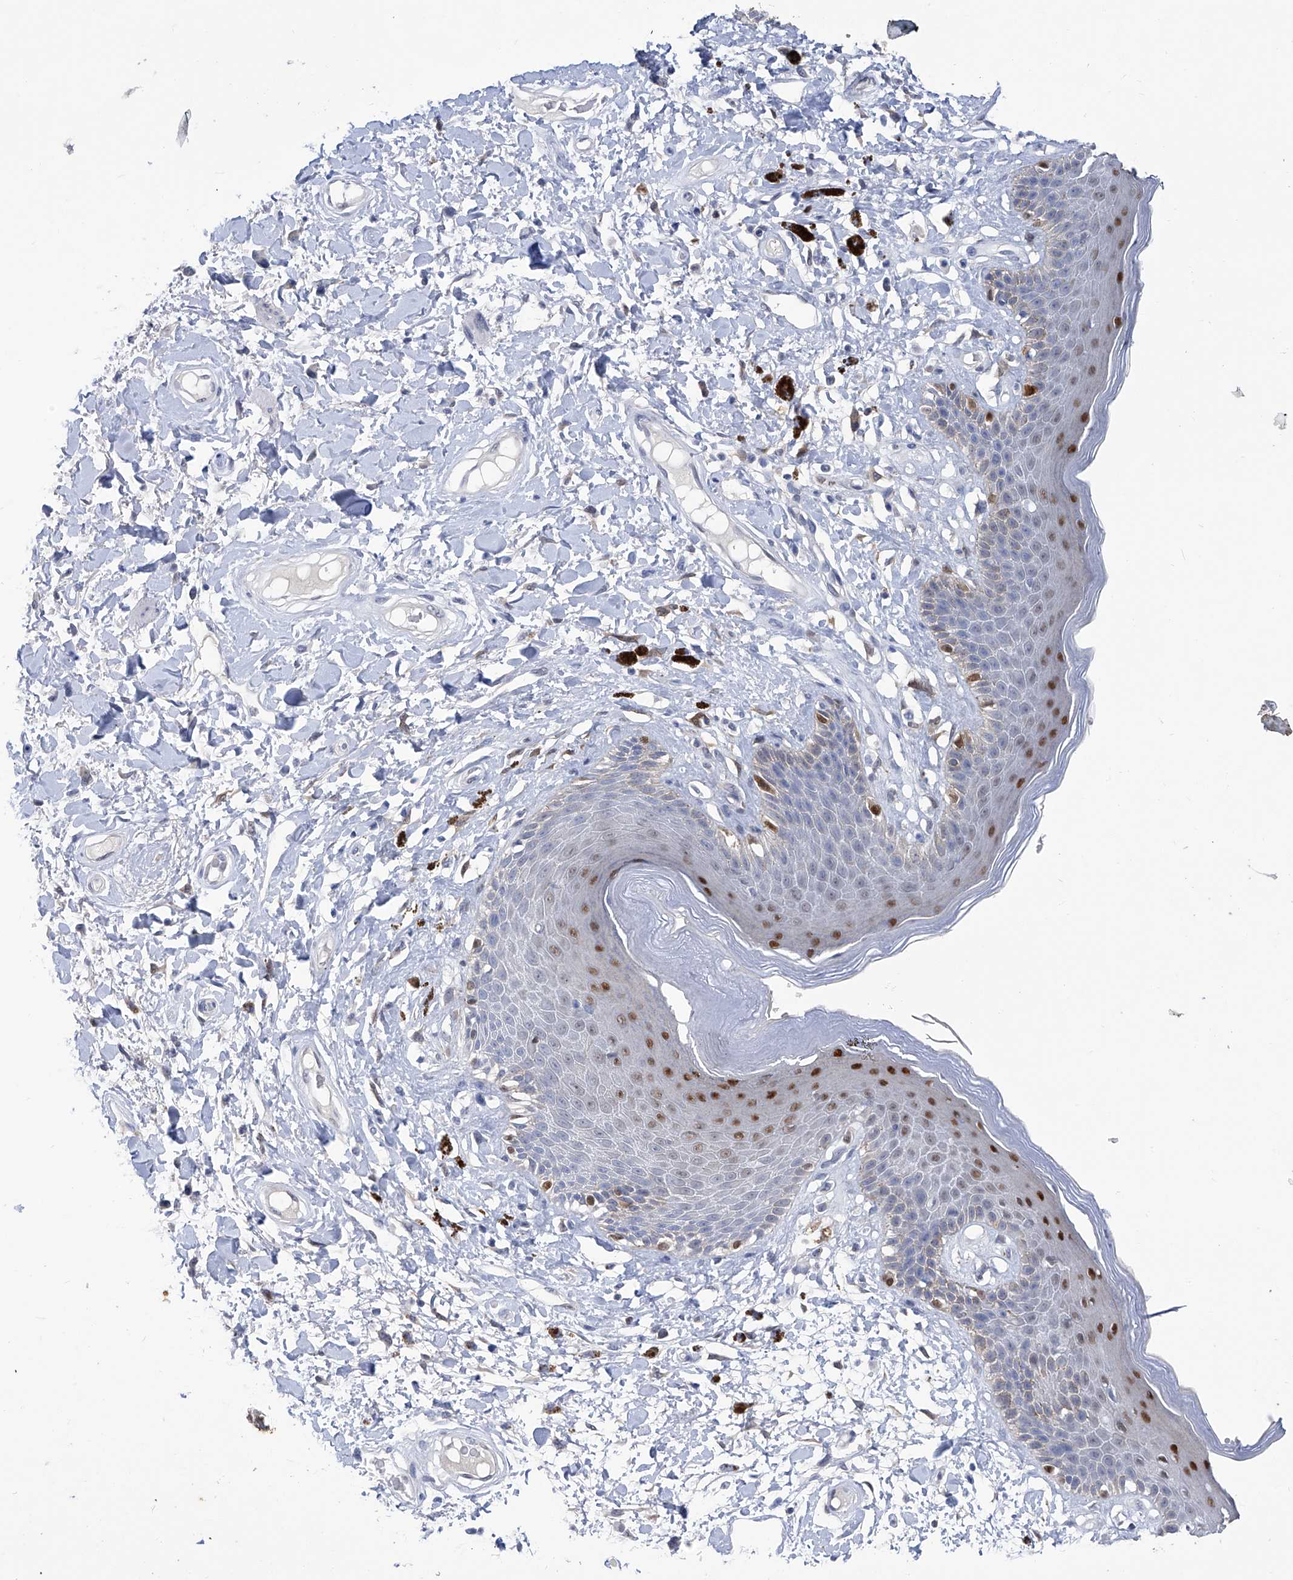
{"staining": {"intensity": "strong", "quantity": "25%-75%", "location": "nuclear"}, "tissue": "skin", "cell_type": "Epidermal cells", "image_type": "normal", "snomed": [{"axis": "morphology", "description": "Normal tissue, NOS"}, {"axis": "topography", "description": "Anal"}], "caption": "Epidermal cells exhibit high levels of strong nuclear expression in about 25%-75% of cells in unremarkable human skin.", "gene": "PHF20", "patient": {"sex": "female", "age": 78}}